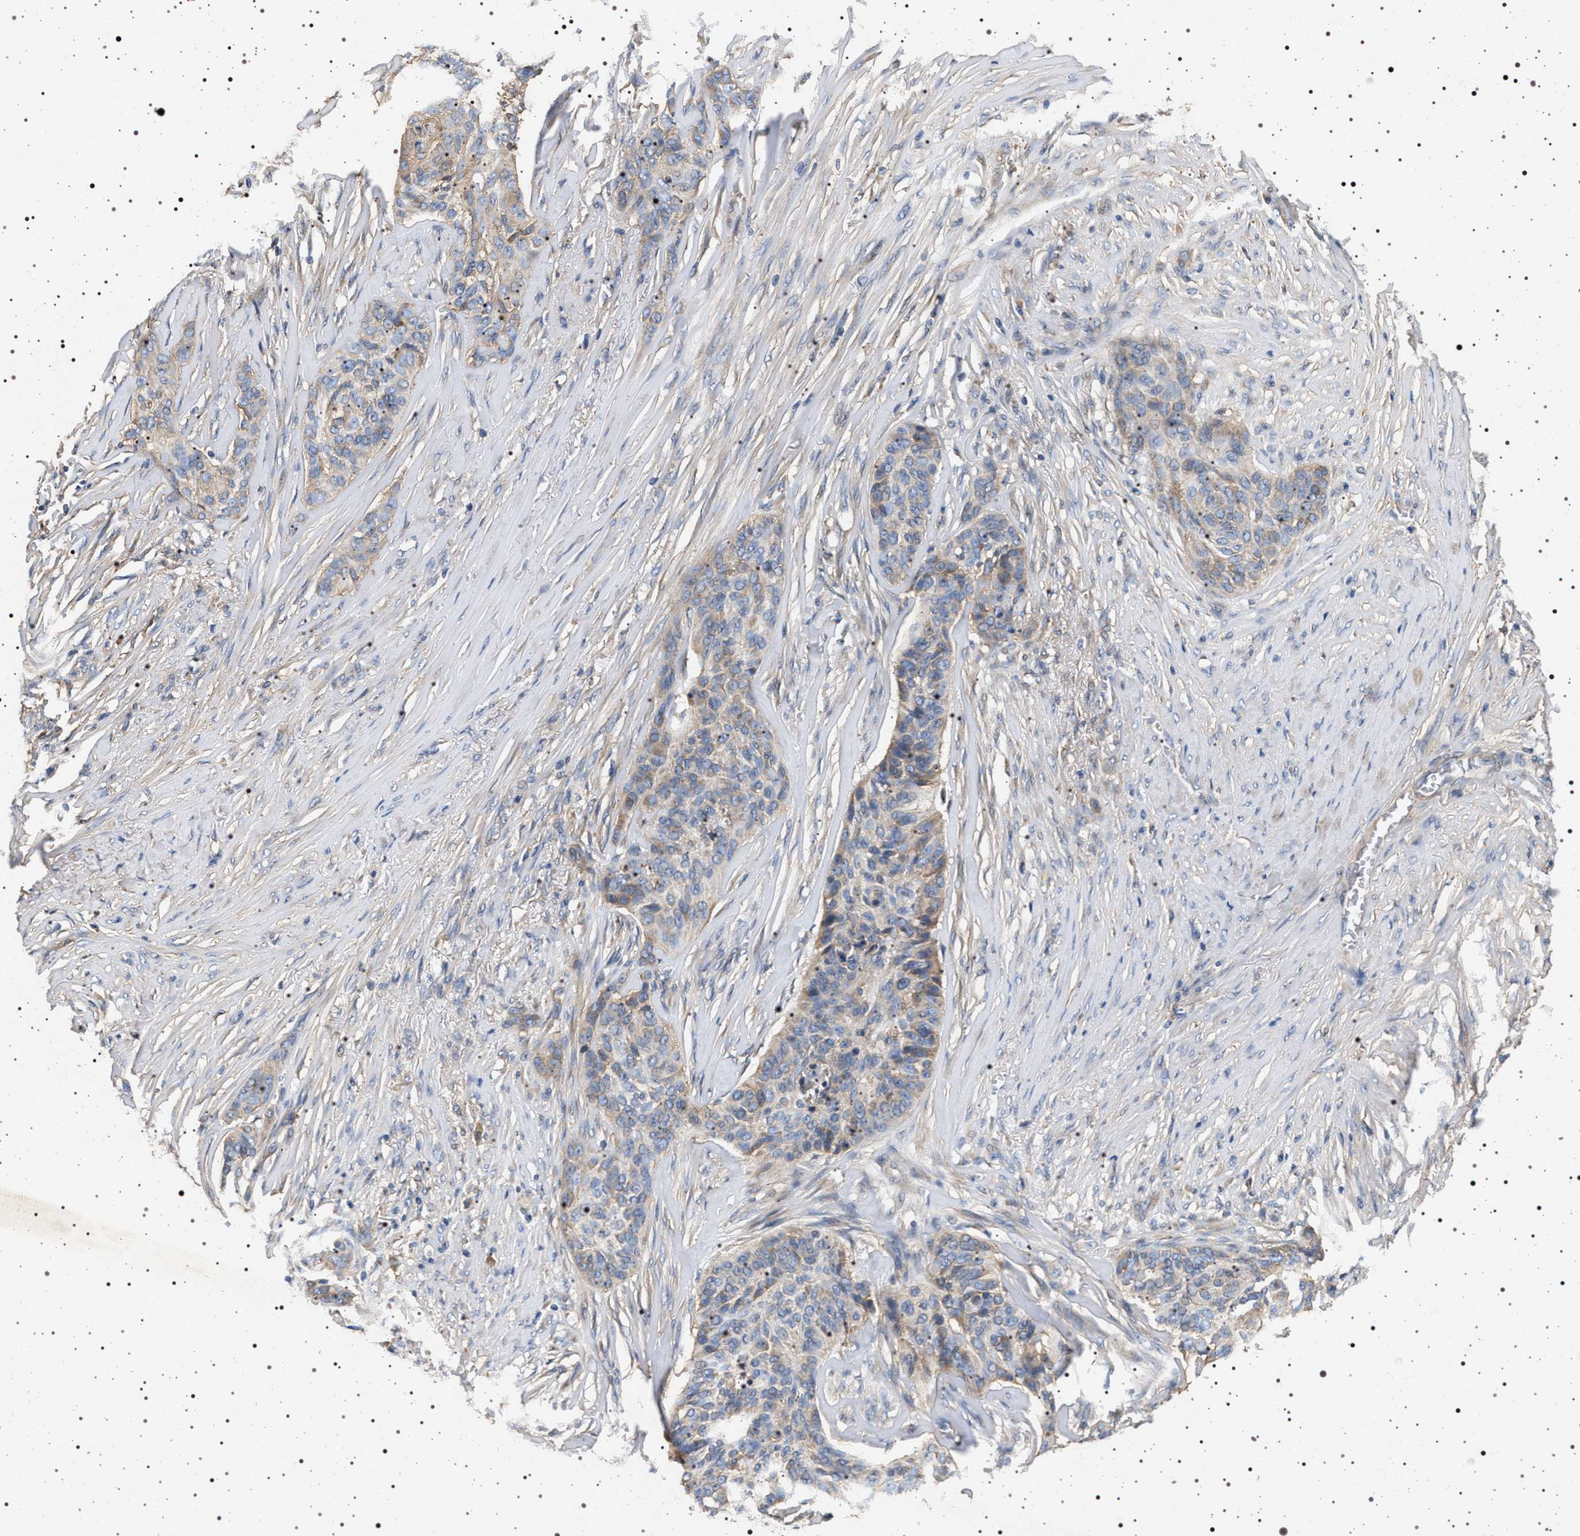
{"staining": {"intensity": "weak", "quantity": "<25%", "location": "cytoplasmic/membranous"}, "tissue": "skin cancer", "cell_type": "Tumor cells", "image_type": "cancer", "snomed": [{"axis": "morphology", "description": "Basal cell carcinoma"}, {"axis": "topography", "description": "Skin"}], "caption": "DAB (3,3'-diaminobenzidine) immunohistochemical staining of skin cancer displays no significant expression in tumor cells.", "gene": "DCBLD2", "patient": {"sex": "male", "age": 85}}